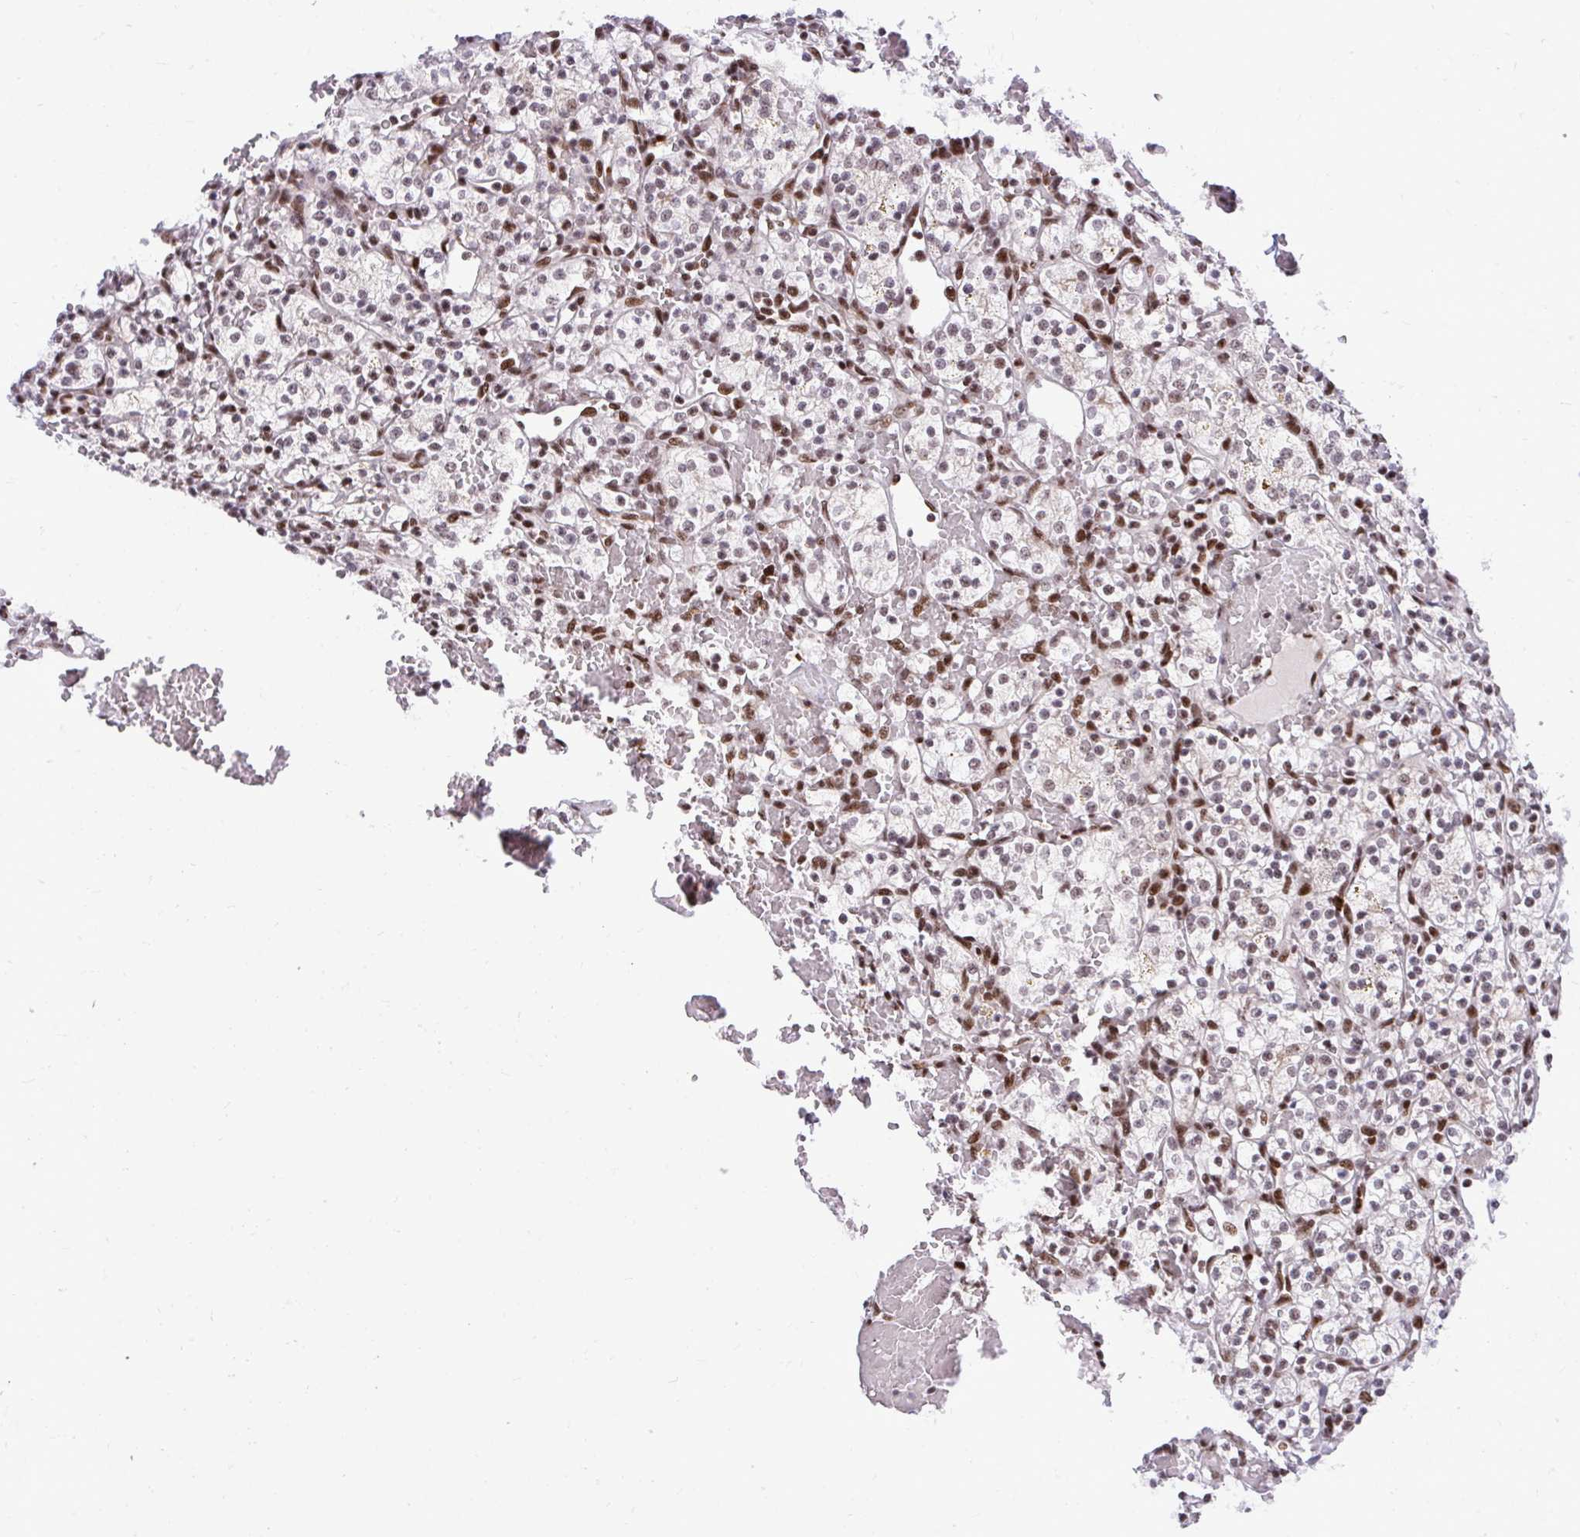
{"staining": {"intensity": "weak", "quantity": "25%-75%", "location": "nuclear"}, "tissue": "renal cancer", "cell_type": "Tumor cells", "image_type": "cancer", "snomed": [{"axis": "morphology", "description": "Adenocarcinoma, NOS"}, {"axis": "topography", "description": "Kidney"}], "caption": "IHC photomicrograph of neoplastic tissue: human adenocarcinoma (renal) stained using immunohistochemistry reveals low levels of weak protein expression localized specifically in the nuclear of tumor cells, appearing as a nuclear brown color.", "gene": "CDYL", "patient": {"sex": "female", "age": 60}}